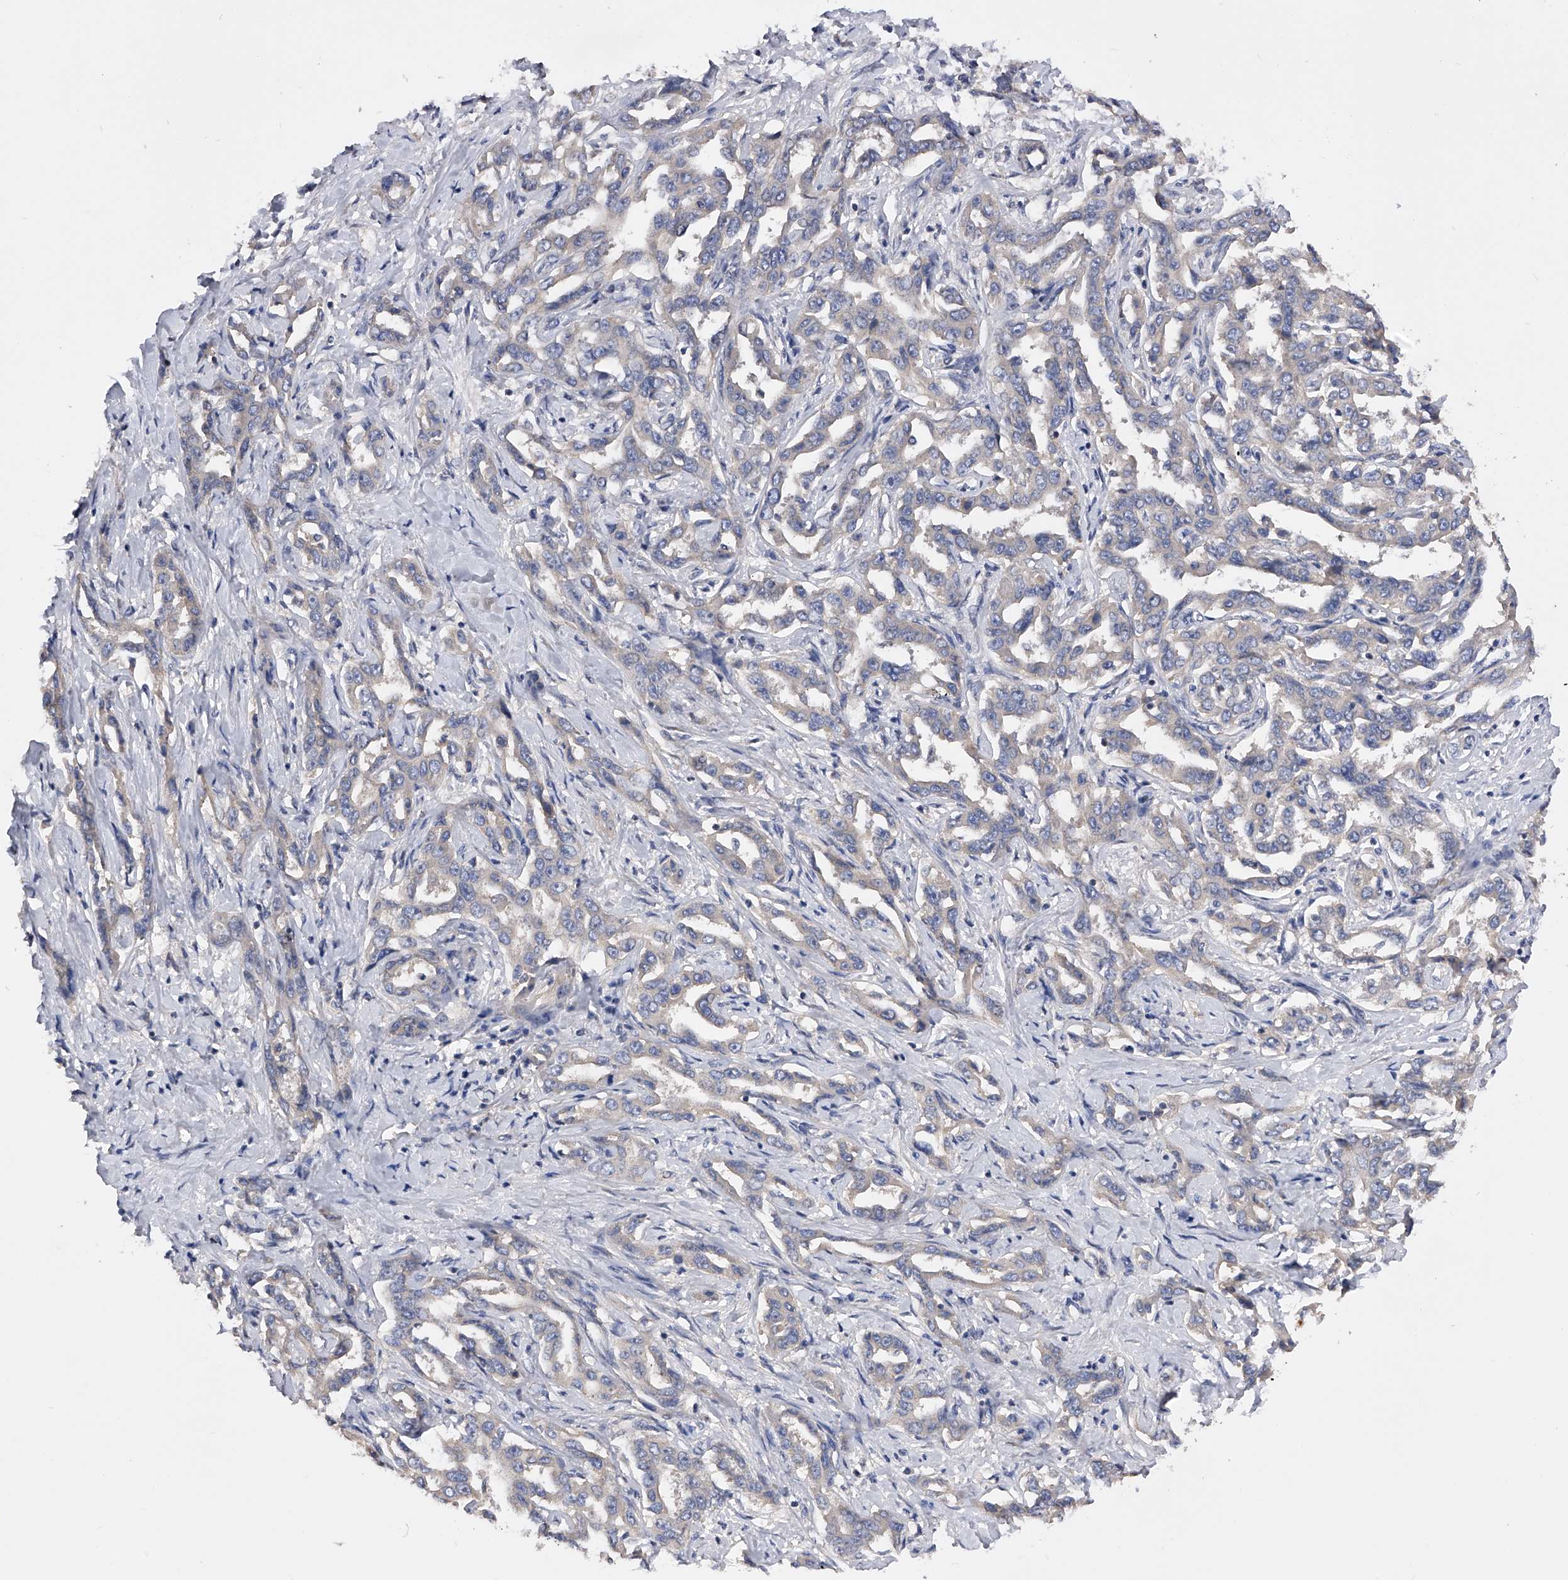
{"staining": {"intensity": "negative", "quantity": "none", "location": "none"}, "tissue": "liver cancer", "cell_type": "Tumor cells", "image_type": "cancer", "snomed": [{"axis": "morphology", "description": "Cholangiocarcinoma"}, {"axis": "topography", "description": "Liver"}], "caption": "IHC photomicrograph of liver cancer (cholangiocarcinoma) stained for a protein (brown), which displays no staining in tumor cells.", "gene": "ARL4C", "patient": {"sex": "male", "age": 59}}